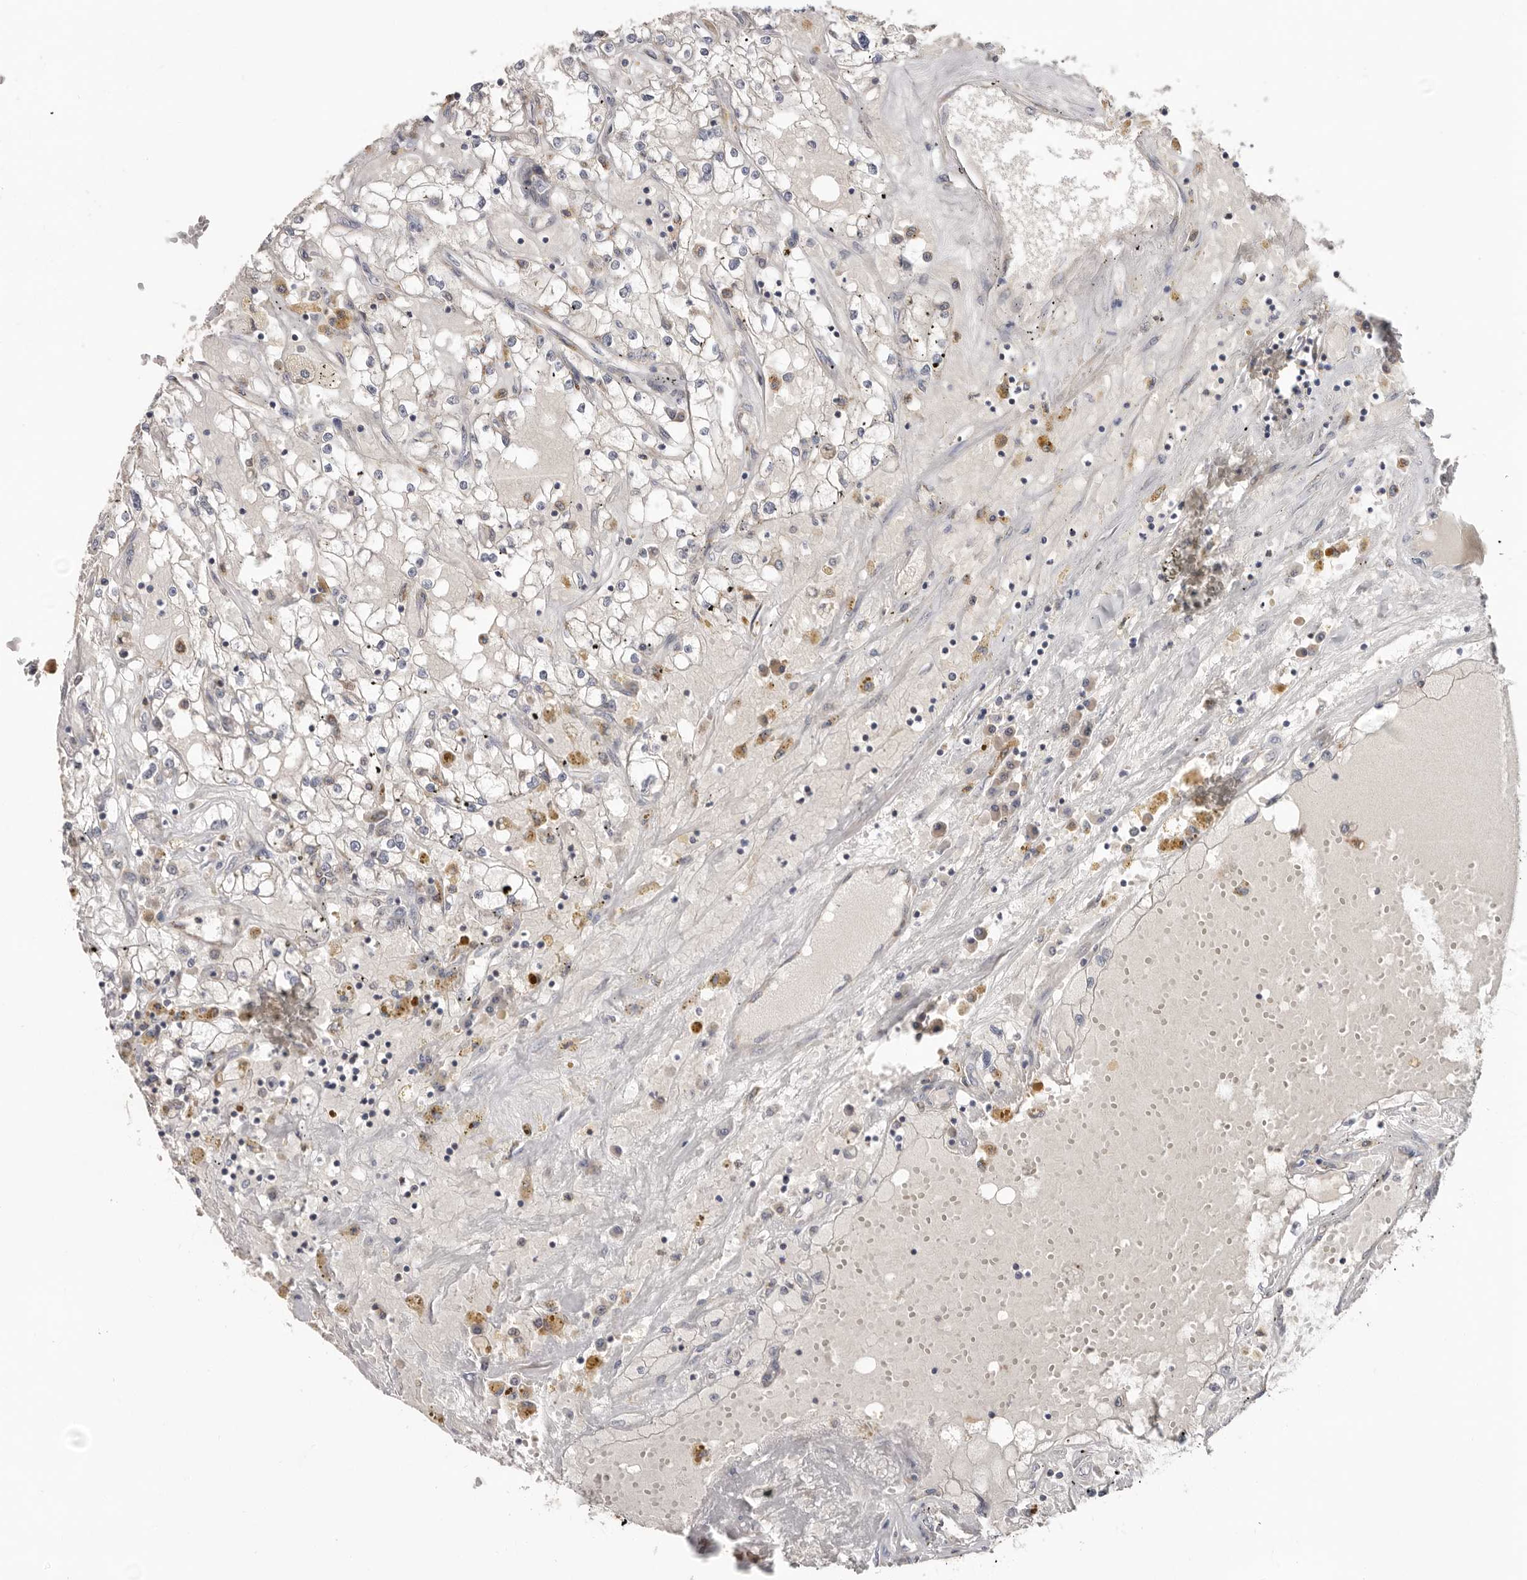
{"staining": {"intensity": "negative", "quantity": "none", "location": "none"}, "tissue": "renal cancer", "cell_type": "Tumor cells", "image_type": "cancer", "snomed": [{"axis": "morphology", "description": "Adenocarcinoma, NOS"}, {"axis": "topography", "description": "Kidney"}], "caption": "High power microscopy photomicrograph of an immunohistochemistry (IHC) micrograph of renal cancer (adenocarcinoma), revealing no significant positivity in tumor cells.", "gene": "BRCA2", "patient": {"sex": "male", "age": 56}}